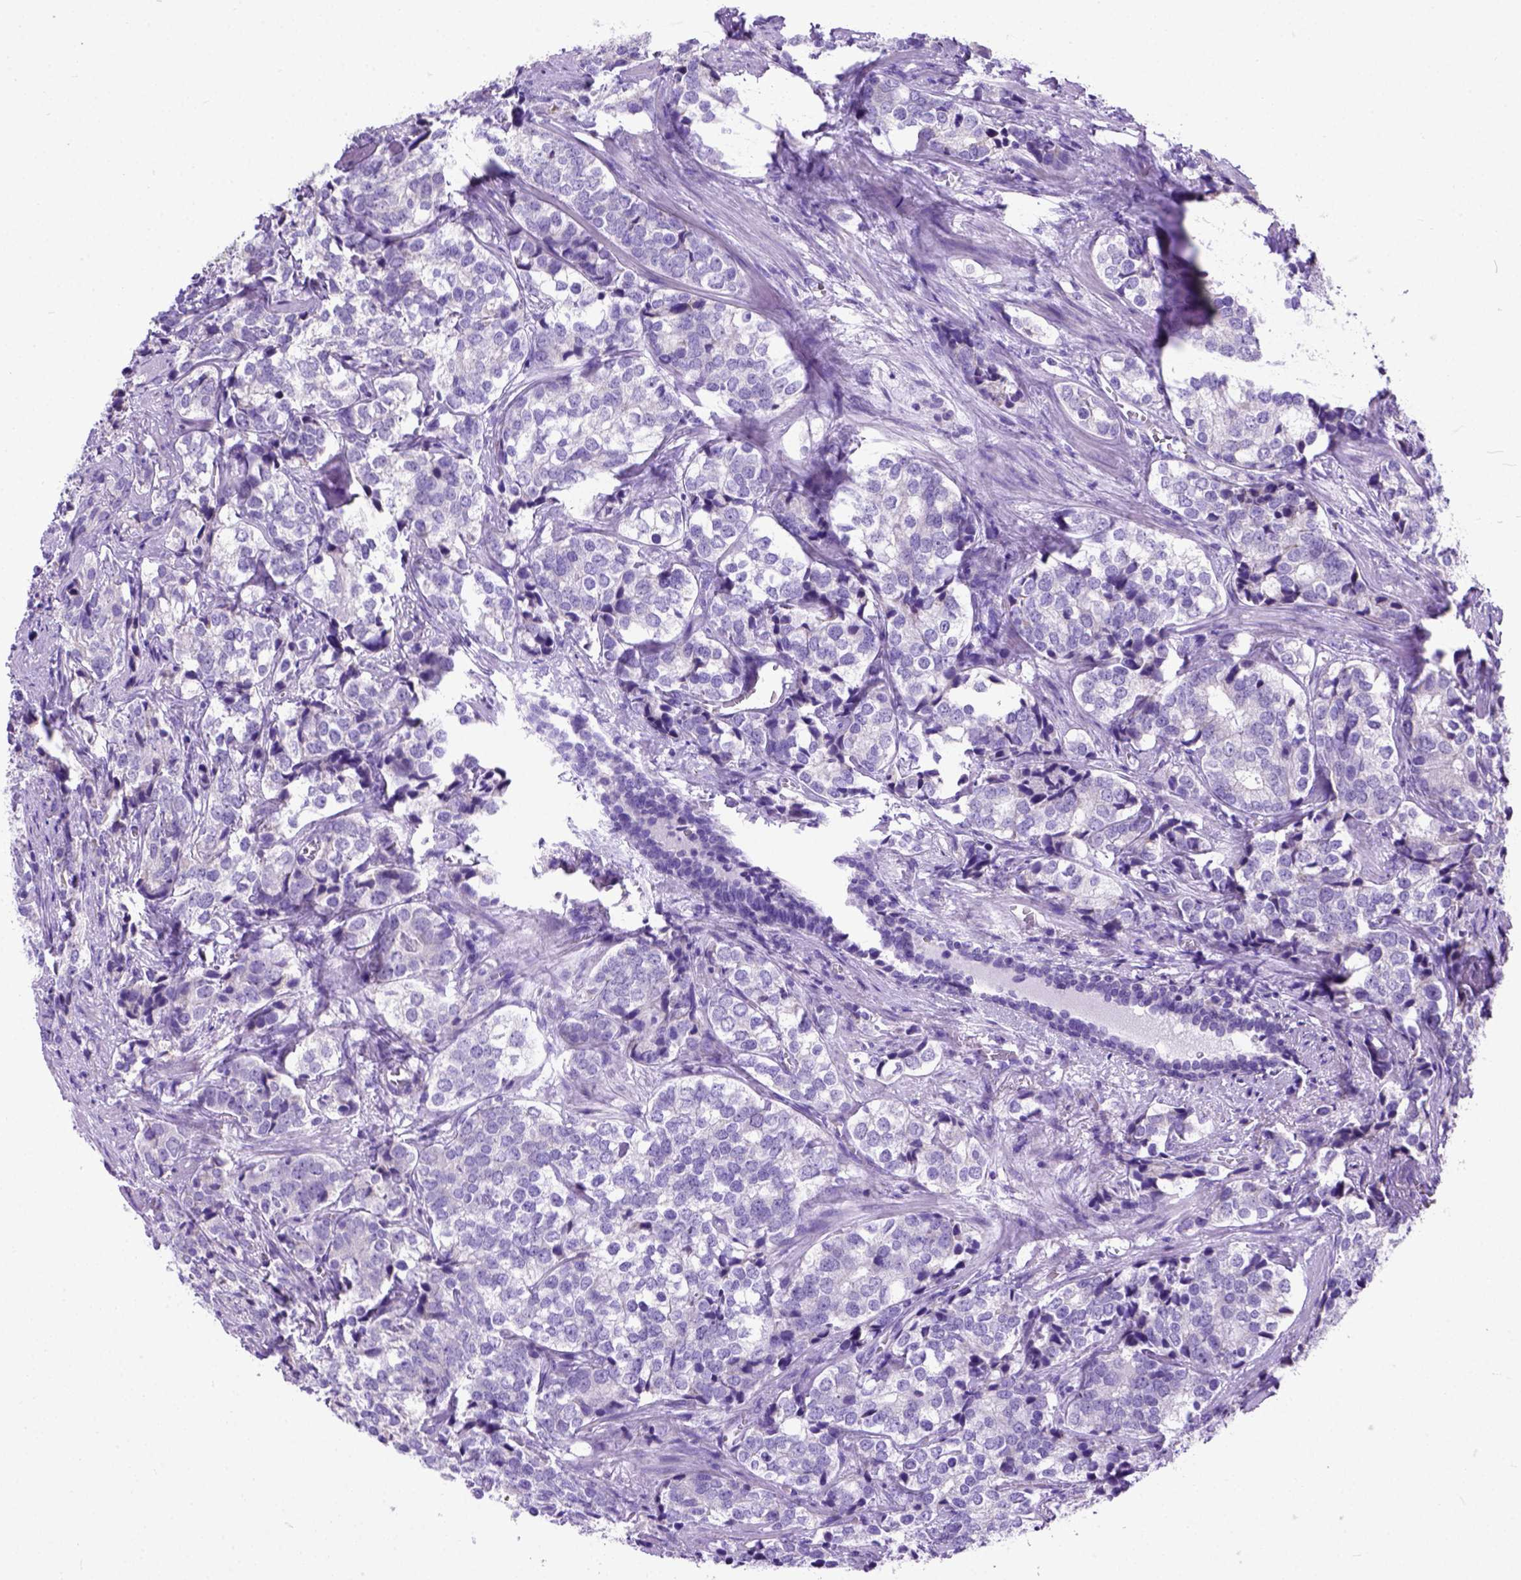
{"staining": {"intensity": "negative", "quantity": "none", "location": "none"}, "tissue": "prostate cancer", "cell_type": "Tumor cells", "image_type": "cancer", "snomed": [{"axis": "morphology", "description": "Adenocarcinoma, NOS"}, {"axis": "topography", "description": "Prostate and seminal vesicle, NOS"}], "caption": "Adenocarcinoma (prostate) was stained to show a protein in brown. There is no significant staining in tumor cells.", "gene": "ODAD3", "patient": {"sex": "male", "age": 63}}